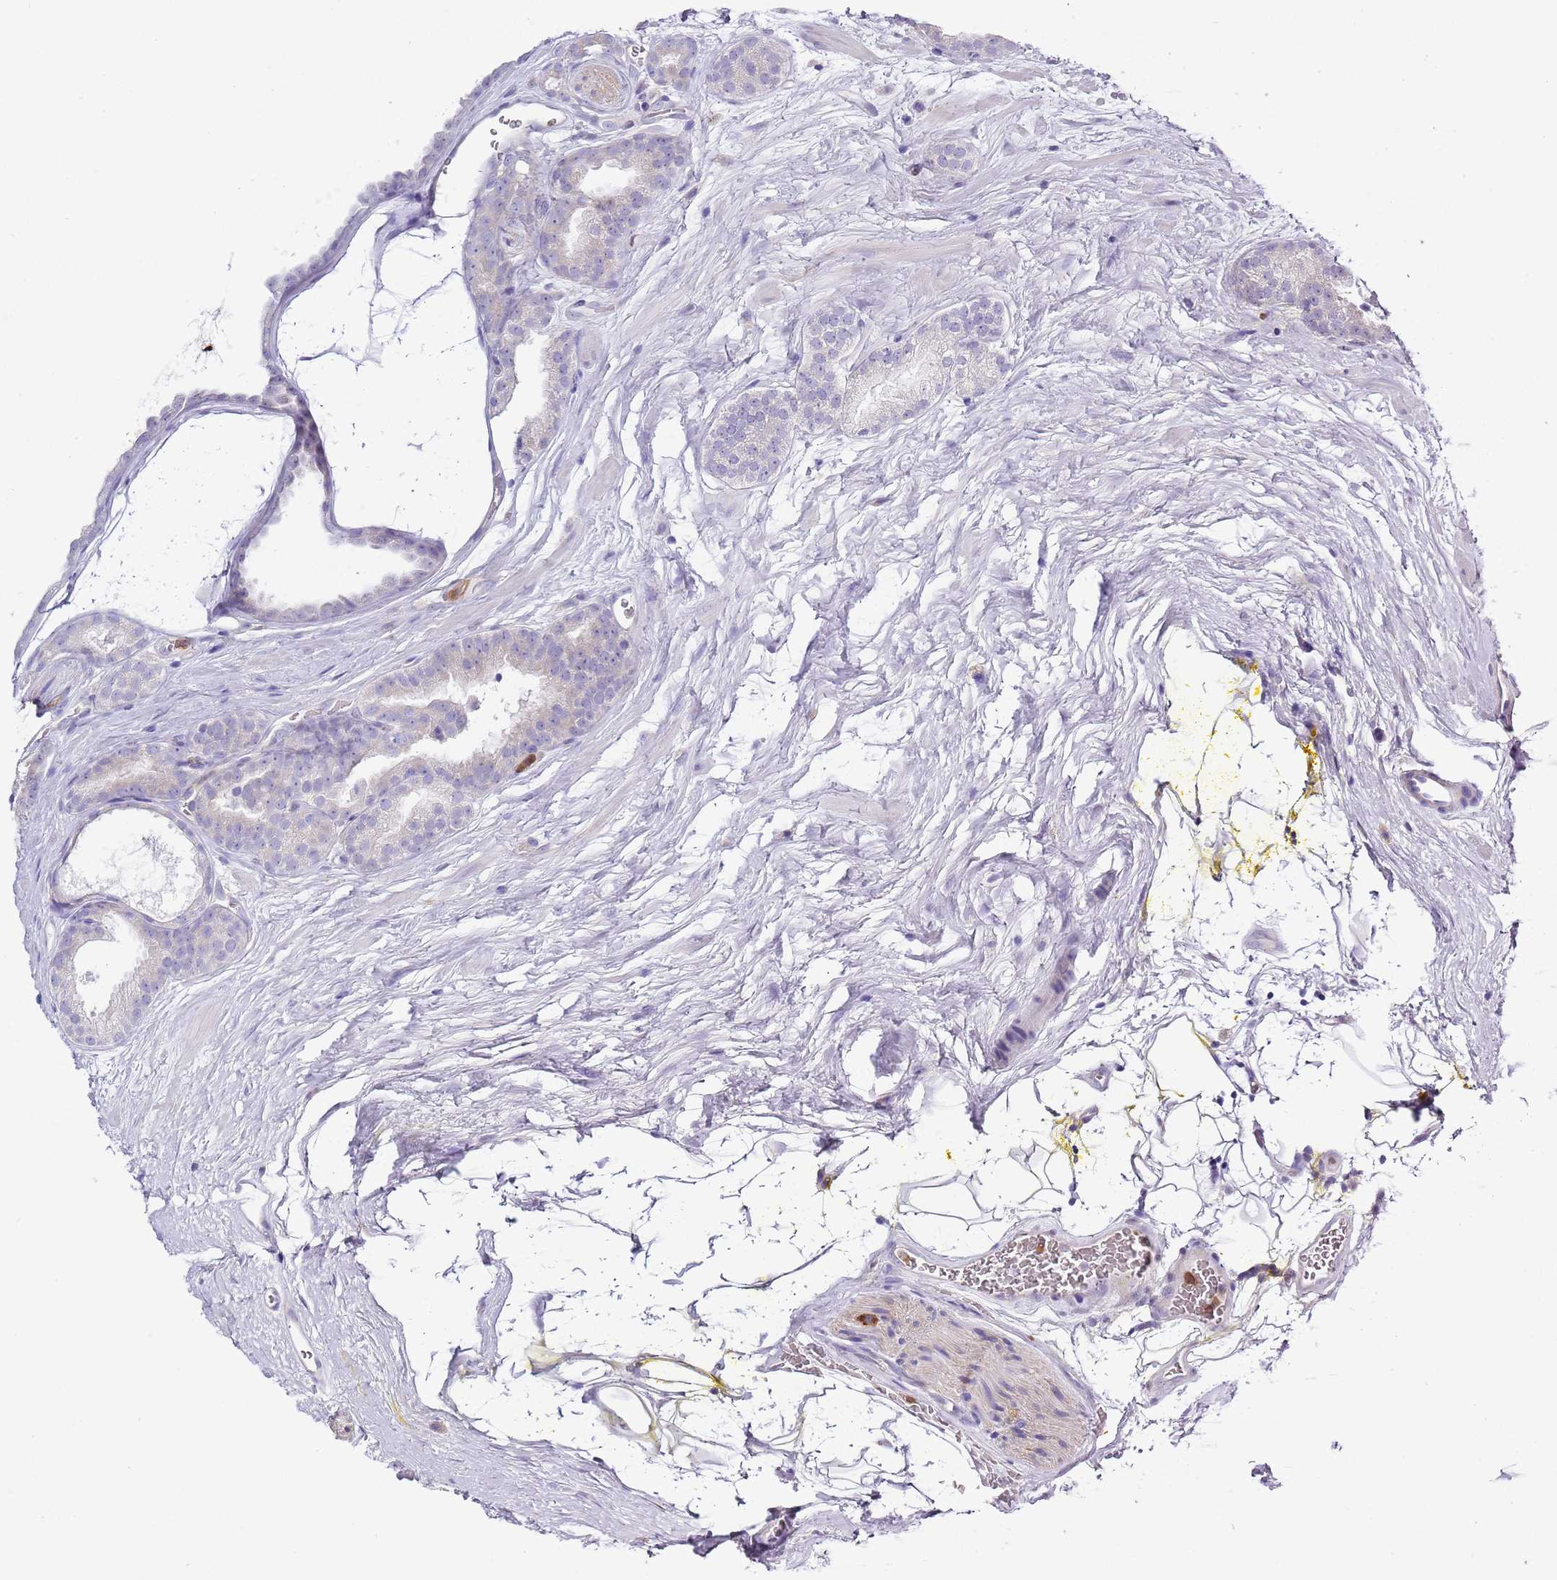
{"staining": {"intensity": "negative", "quantity": "none", "location": "none"}, "tissue": "prostate cancer", "cell_type": "Tumor cells", "image_type": "cancer", "snomed": [{"axis": "morphology", "description": "Adenocarcinoma, High grade"}, {"axis": "topography", "description": "Prostate"}], "caption": "Tumor cells show no significant protein expression in prostate cancer (high-grade adenocarcinoma).", "gene": "ZFP2", "patient": {"sex": "male", "age": 72}}